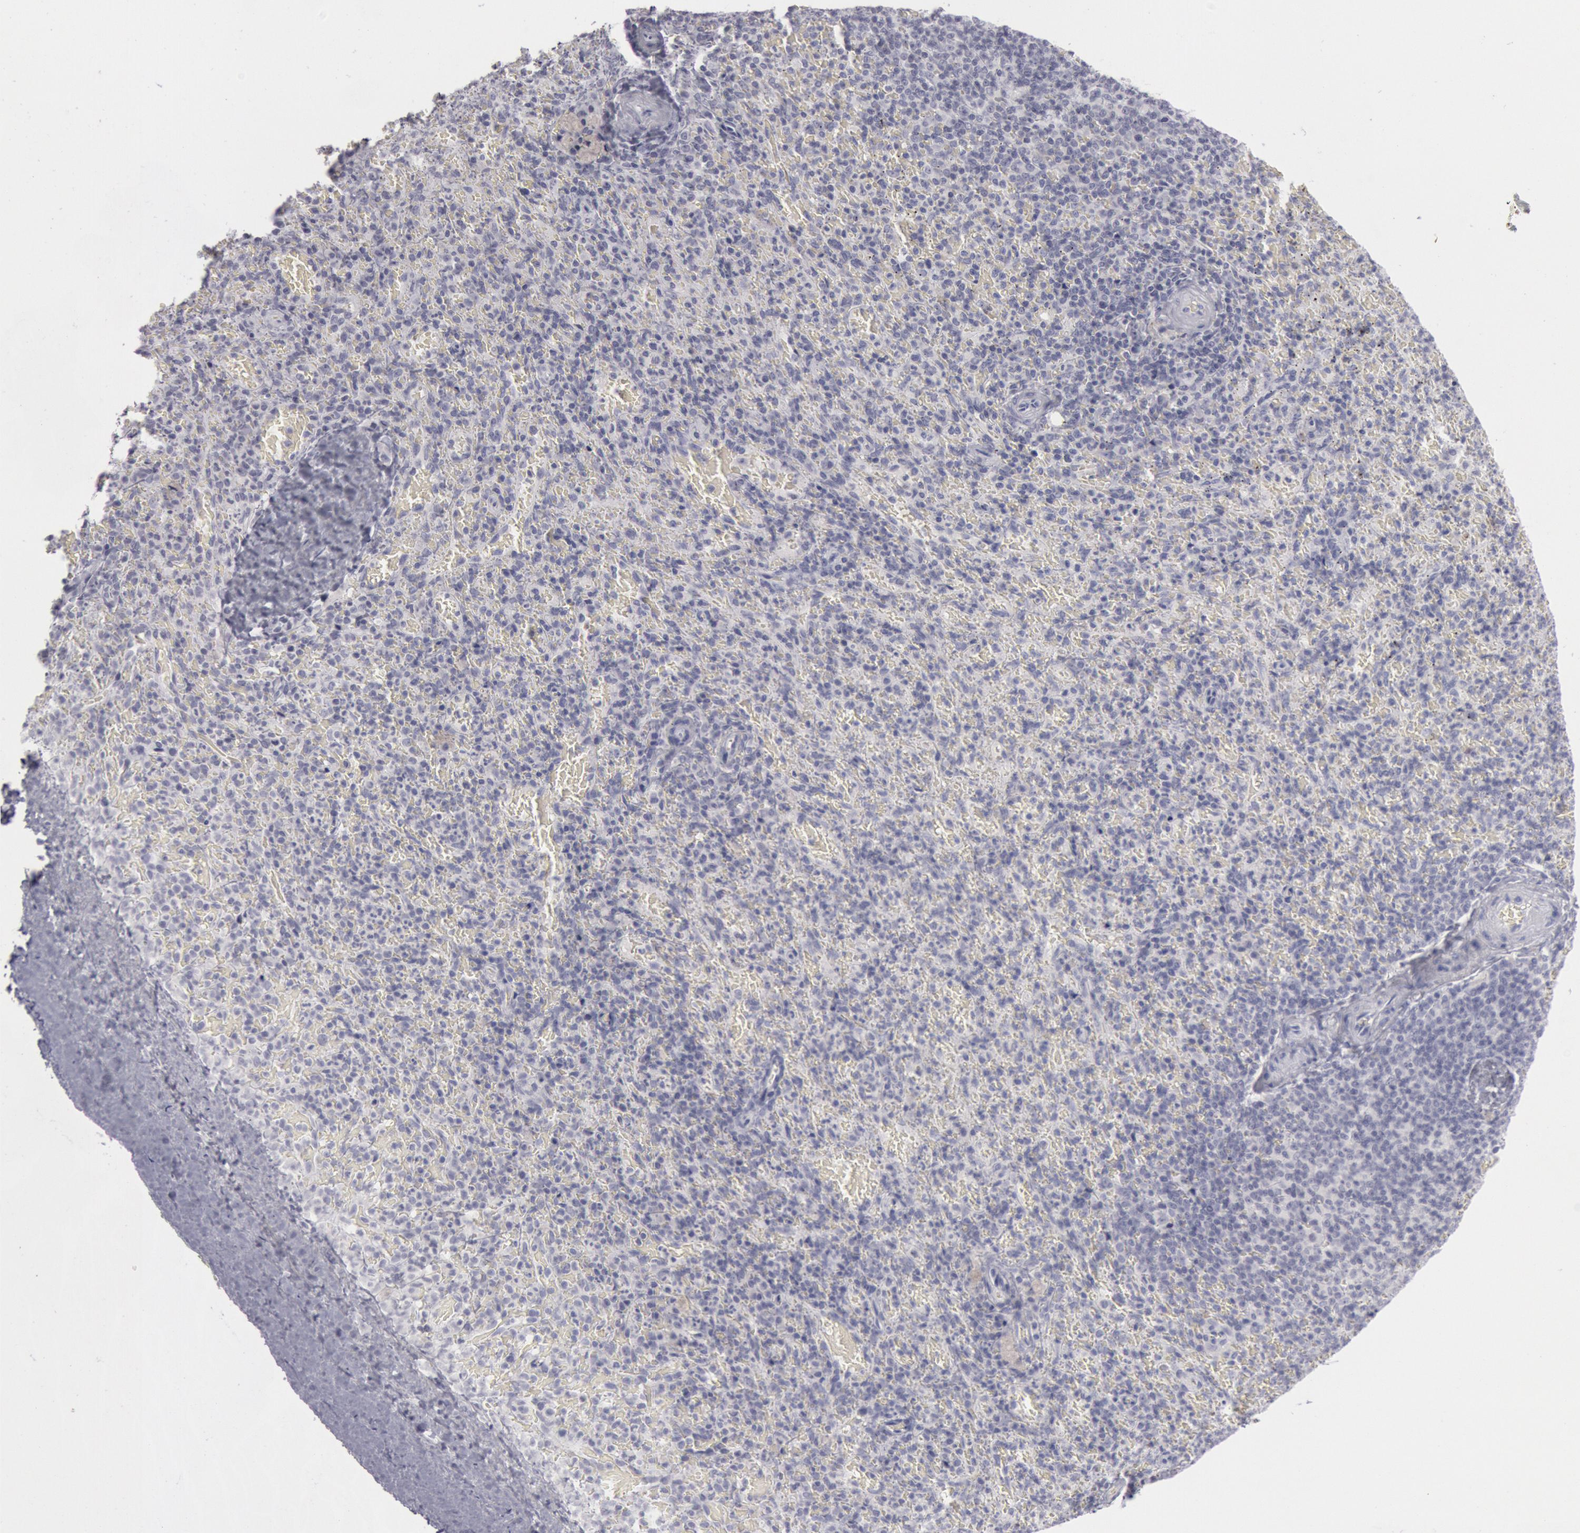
{"staining": {"intensity": "negative", "quantity": "none", "location": "none"}, "tissue": "spleen", "cell_type": "Cells in red pulp", "image_type": "normal", "snomed": [{"axis": "morphology", "description": "Normal tissue, NOS"}, {"axis": "topography", "description": "Spleen"}], "caption": "This is an immunohistochemistry (IHC) histopathology image of normal spleen. There is no staining in cells in red pulp.", "gene": "KRT16", "patient": {"sex": "female", "age": 50}}